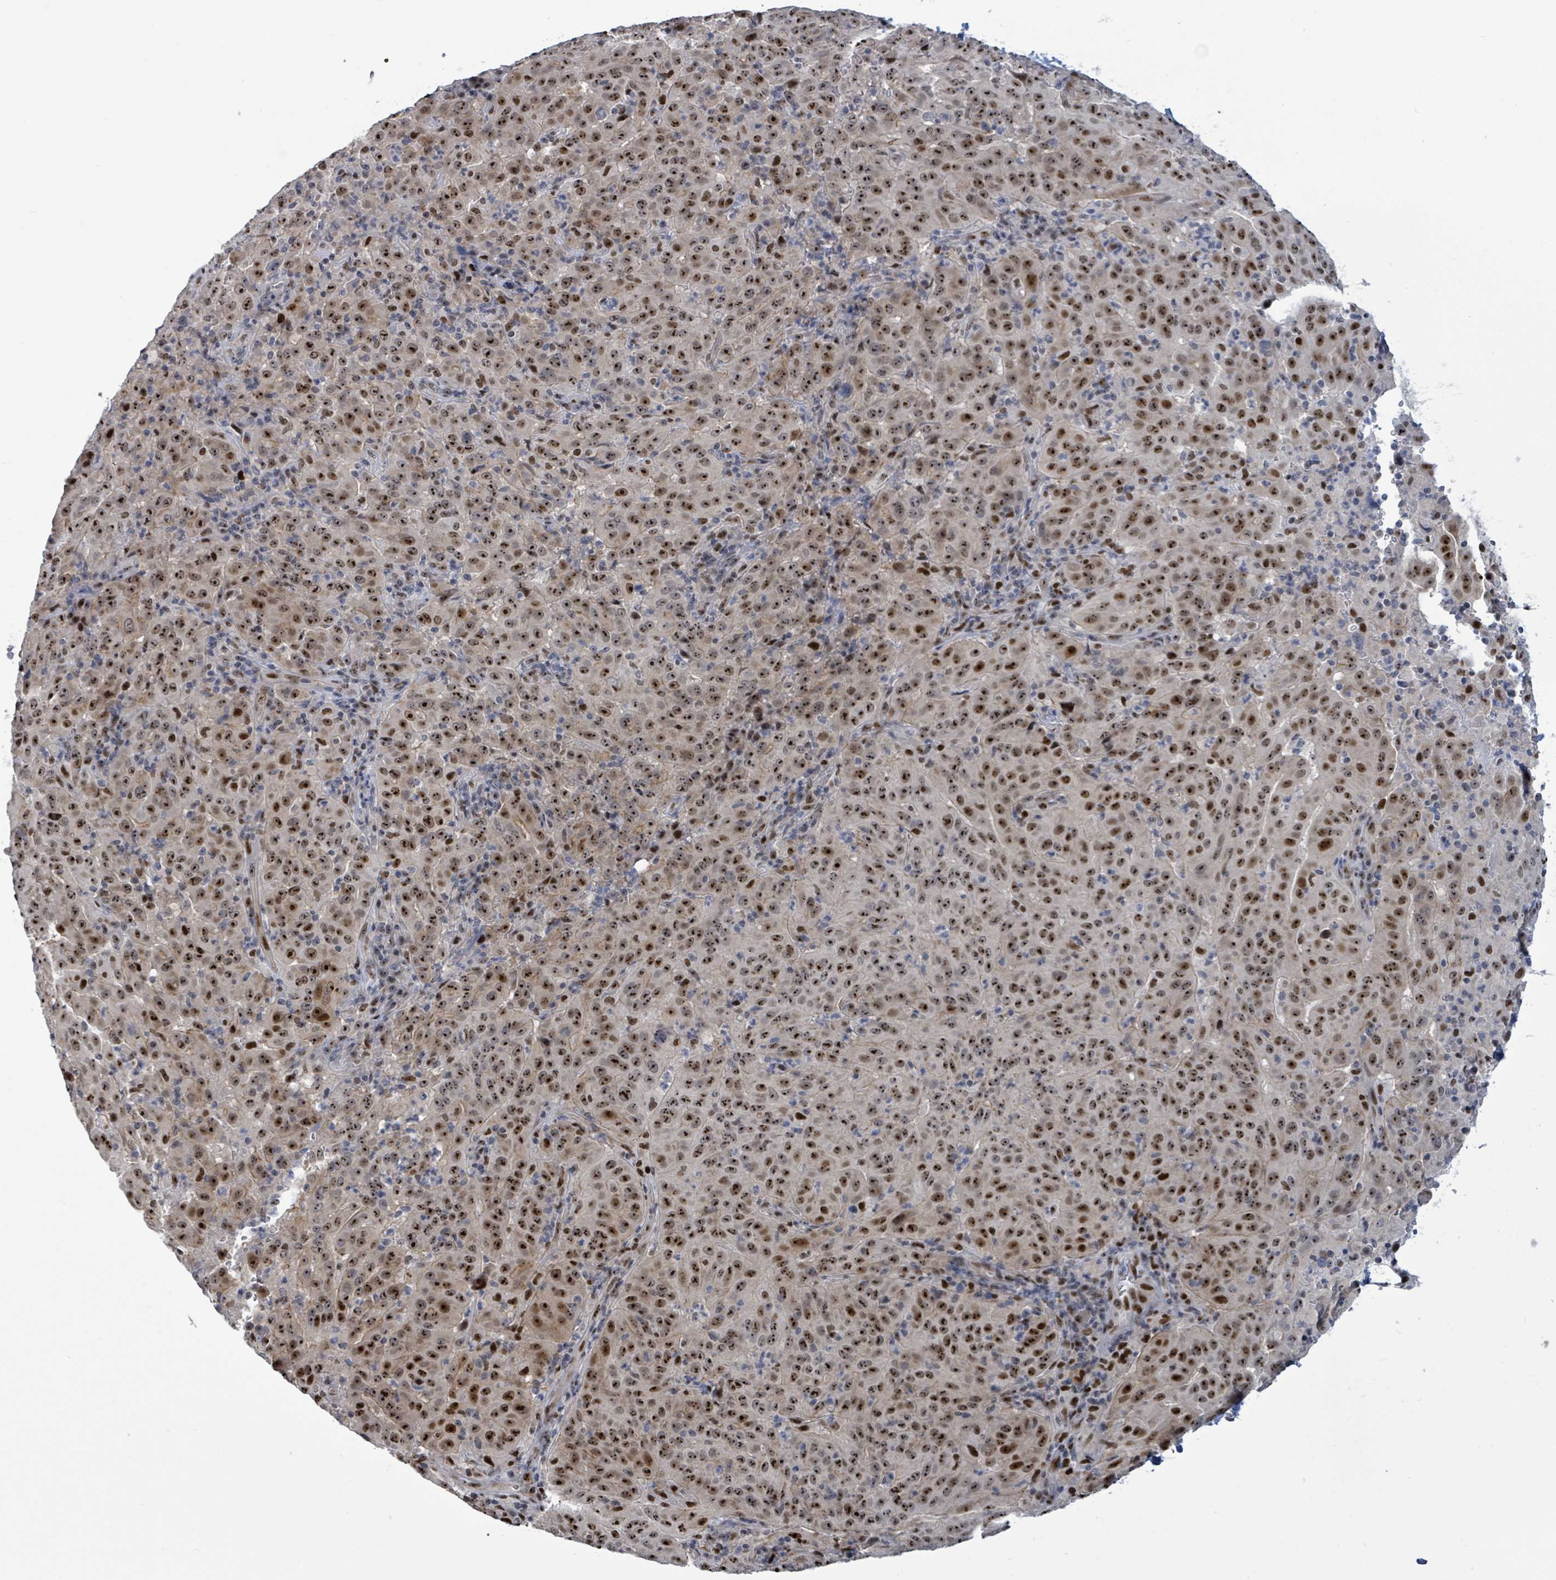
{"staining": {"intensity": "strong", "quantity": ">75%", "location": "nuclear"}, "tissue": "pancreatic cancer", "cell_type": "Tumor cells", "image_type": "cancer", "snomed": [{"axis": "morphology", "description": "Adenocarcinoma, NOS"}, {"axis": "topography", "description": "Pancreas"}], "caption": "High-power microscopy captured an immunohistochemistry (IHC) image of pancreatic cancer, revealing strong nuclear positivity in approximately >75% of tumor cells.", "gene": "RRN3", "patient": {"sex": "male", "age": 63}}